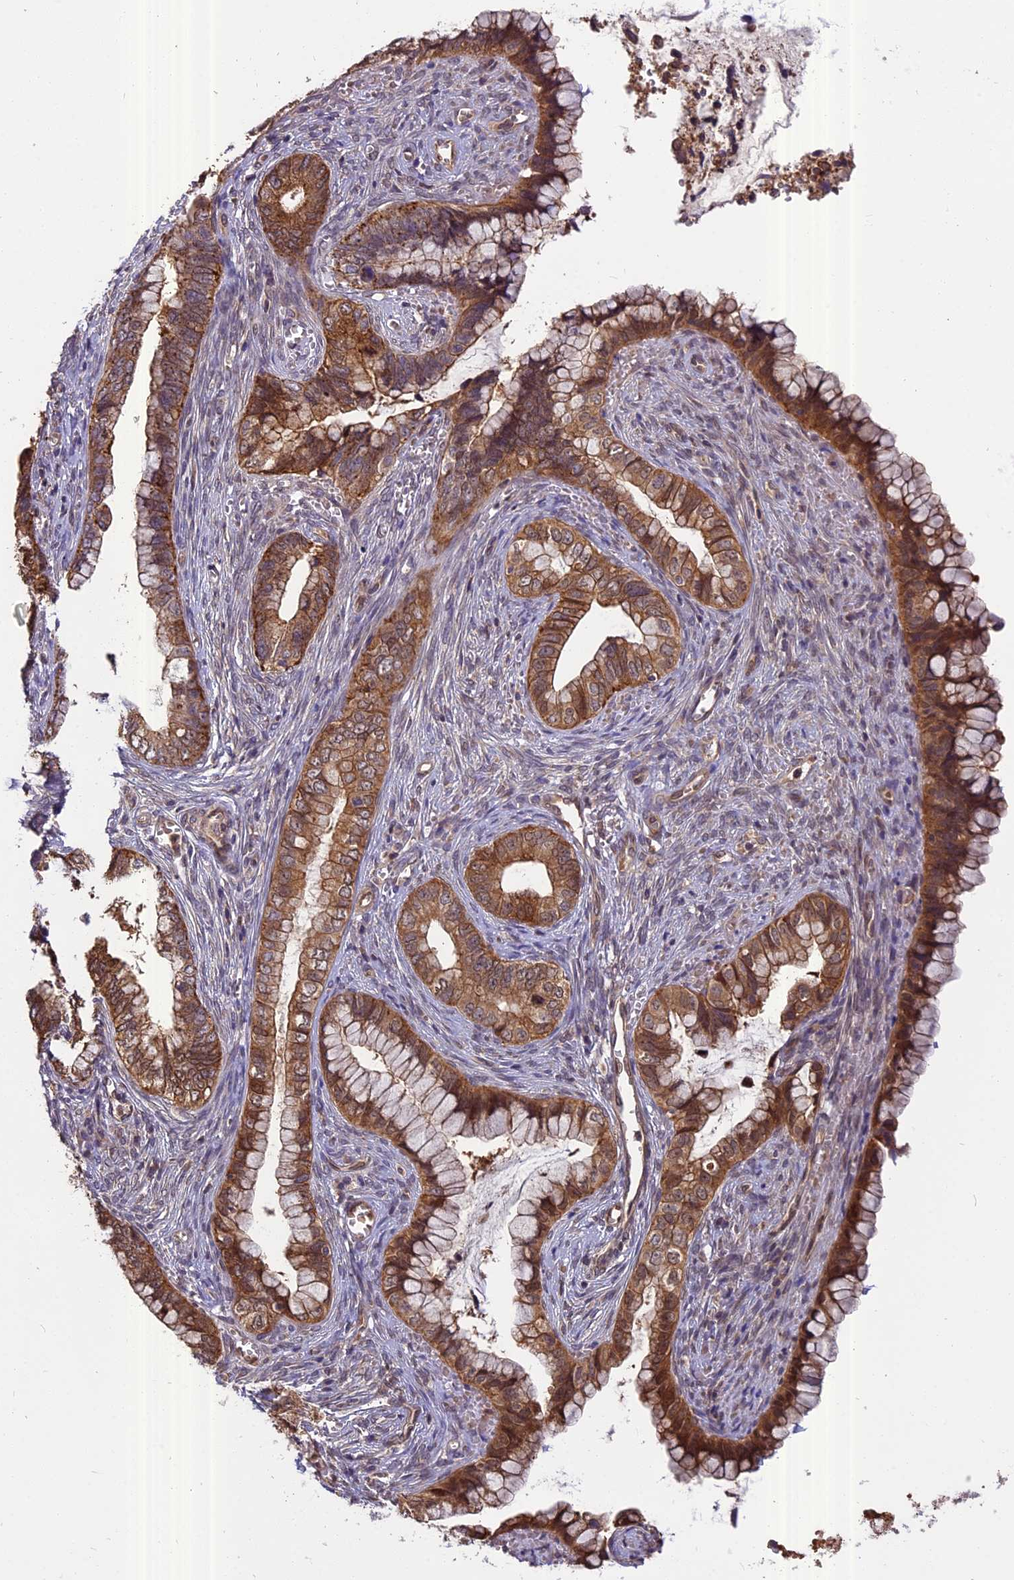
{"staining": {"intensity": "strong", "quantity": ">75%", "location": "cytoplasmic/membranous"}, "tissue": "cervical cancer", "cell_type": "Tumor cells", "image_type": "cancer", "snomed": [{"axis": "morphology", "description": "Adenocarcinoma, NOS"}, {"axis": "topography", "description": "Cervix"}], "caption": "This image shows adenocarcinoma (cervical) stained with immunohistochemistry (IHC) to label a protein in brown. The cytoplasmic/membranous of tumor cells show strong positivity for the protein. Nuclei are counter-stained blue.", "gene": "CHMP2A", "patient": {"sex": "female", "age": 44}}